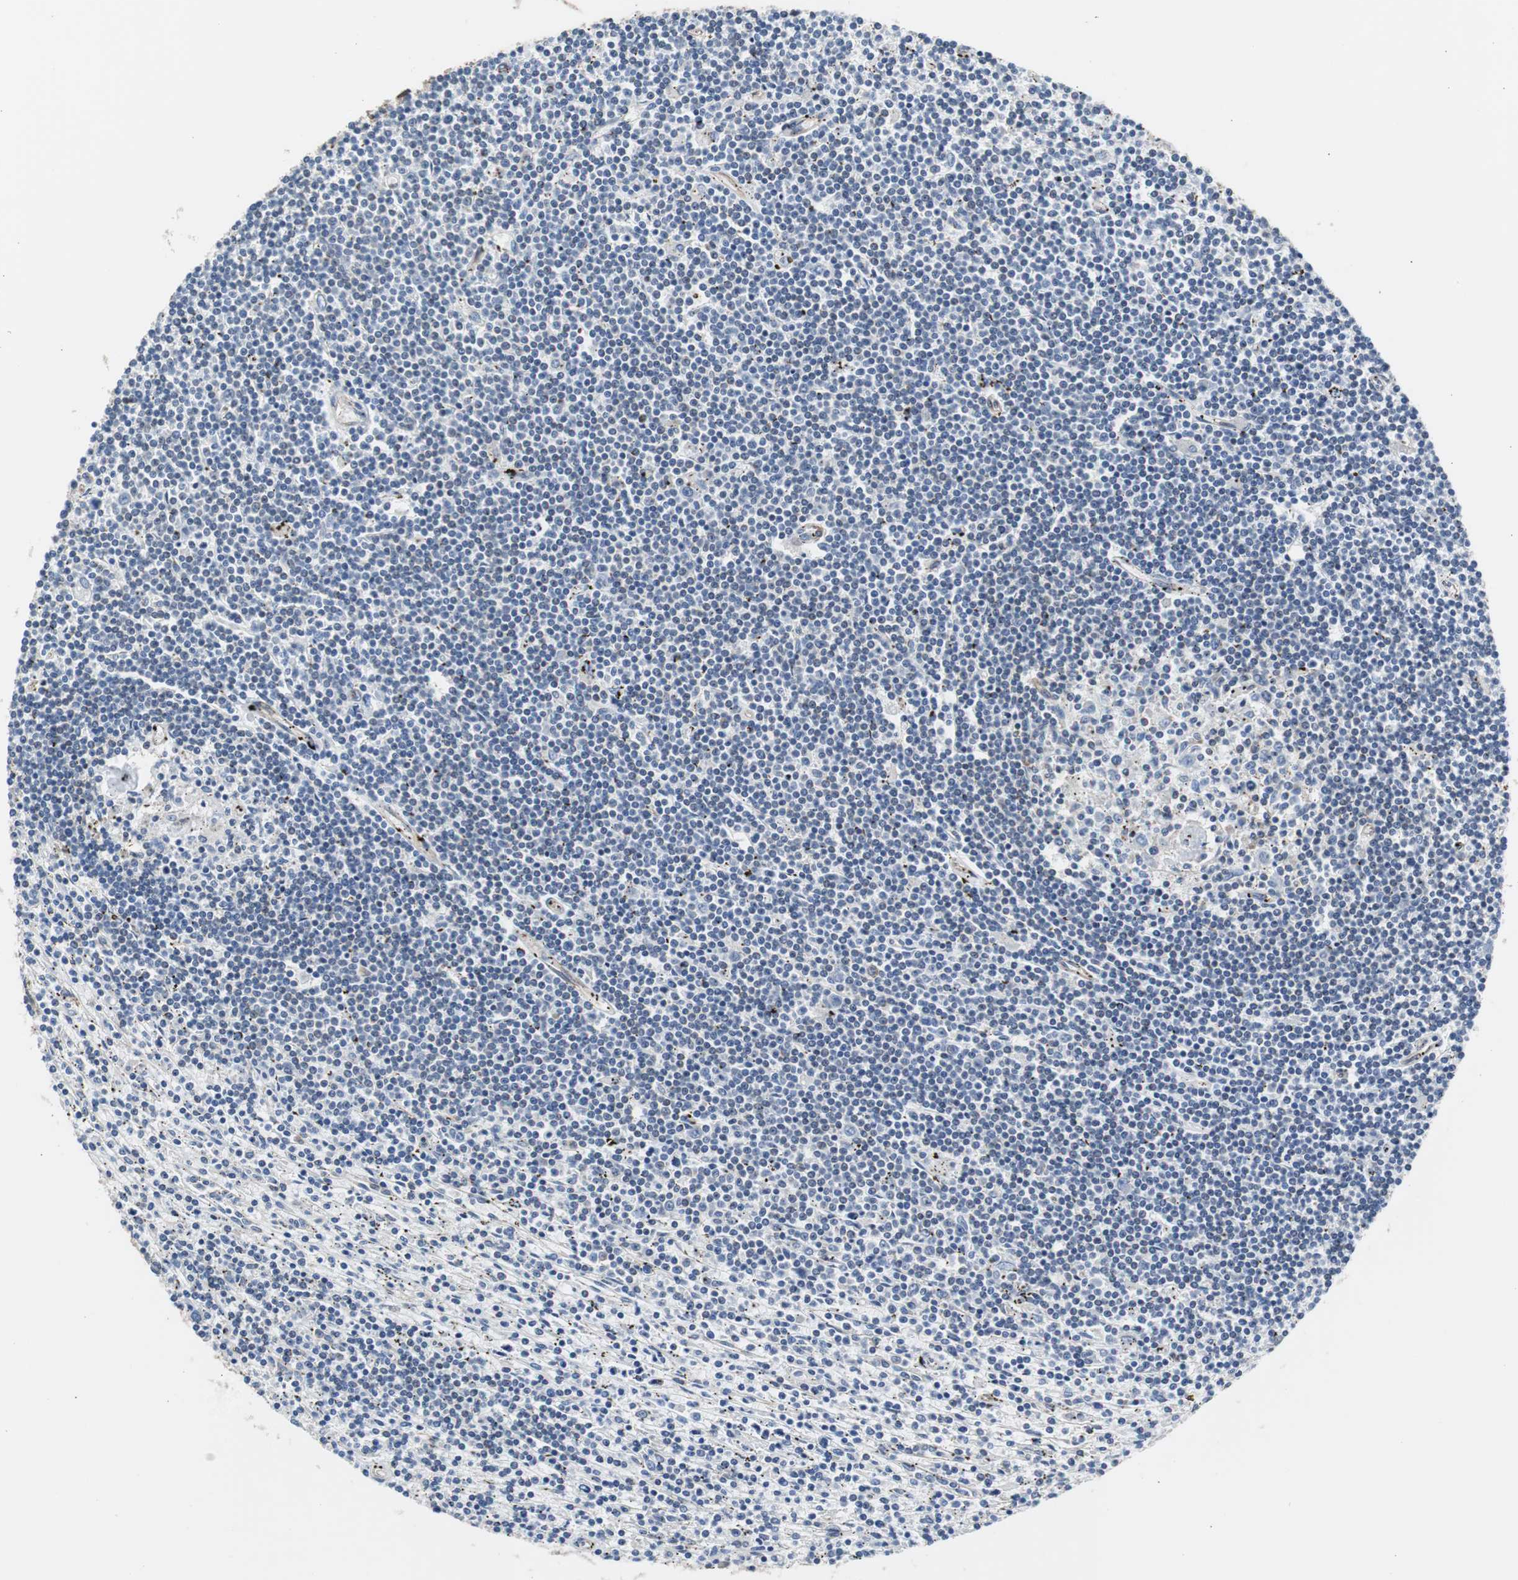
{"staining": {"intensity": "negative", "quantity": "none", "location": "none"}, "tissue": "lymphoma", "cell_type": "Tumor cells", "image_type": "cancer", "snomed": [{"axis": "morphology", "description": "Malignant lymphoma, non-Hodgkin's type, Low grade"}, {"axis": "topography", "description": "Spleen"}], "caption": "Immunohistochemical staining of lymphoma reveals no significant positivity in tumor cells.", "gene": "KIF3B", "patient": {"sex": "male", "age": 76}}